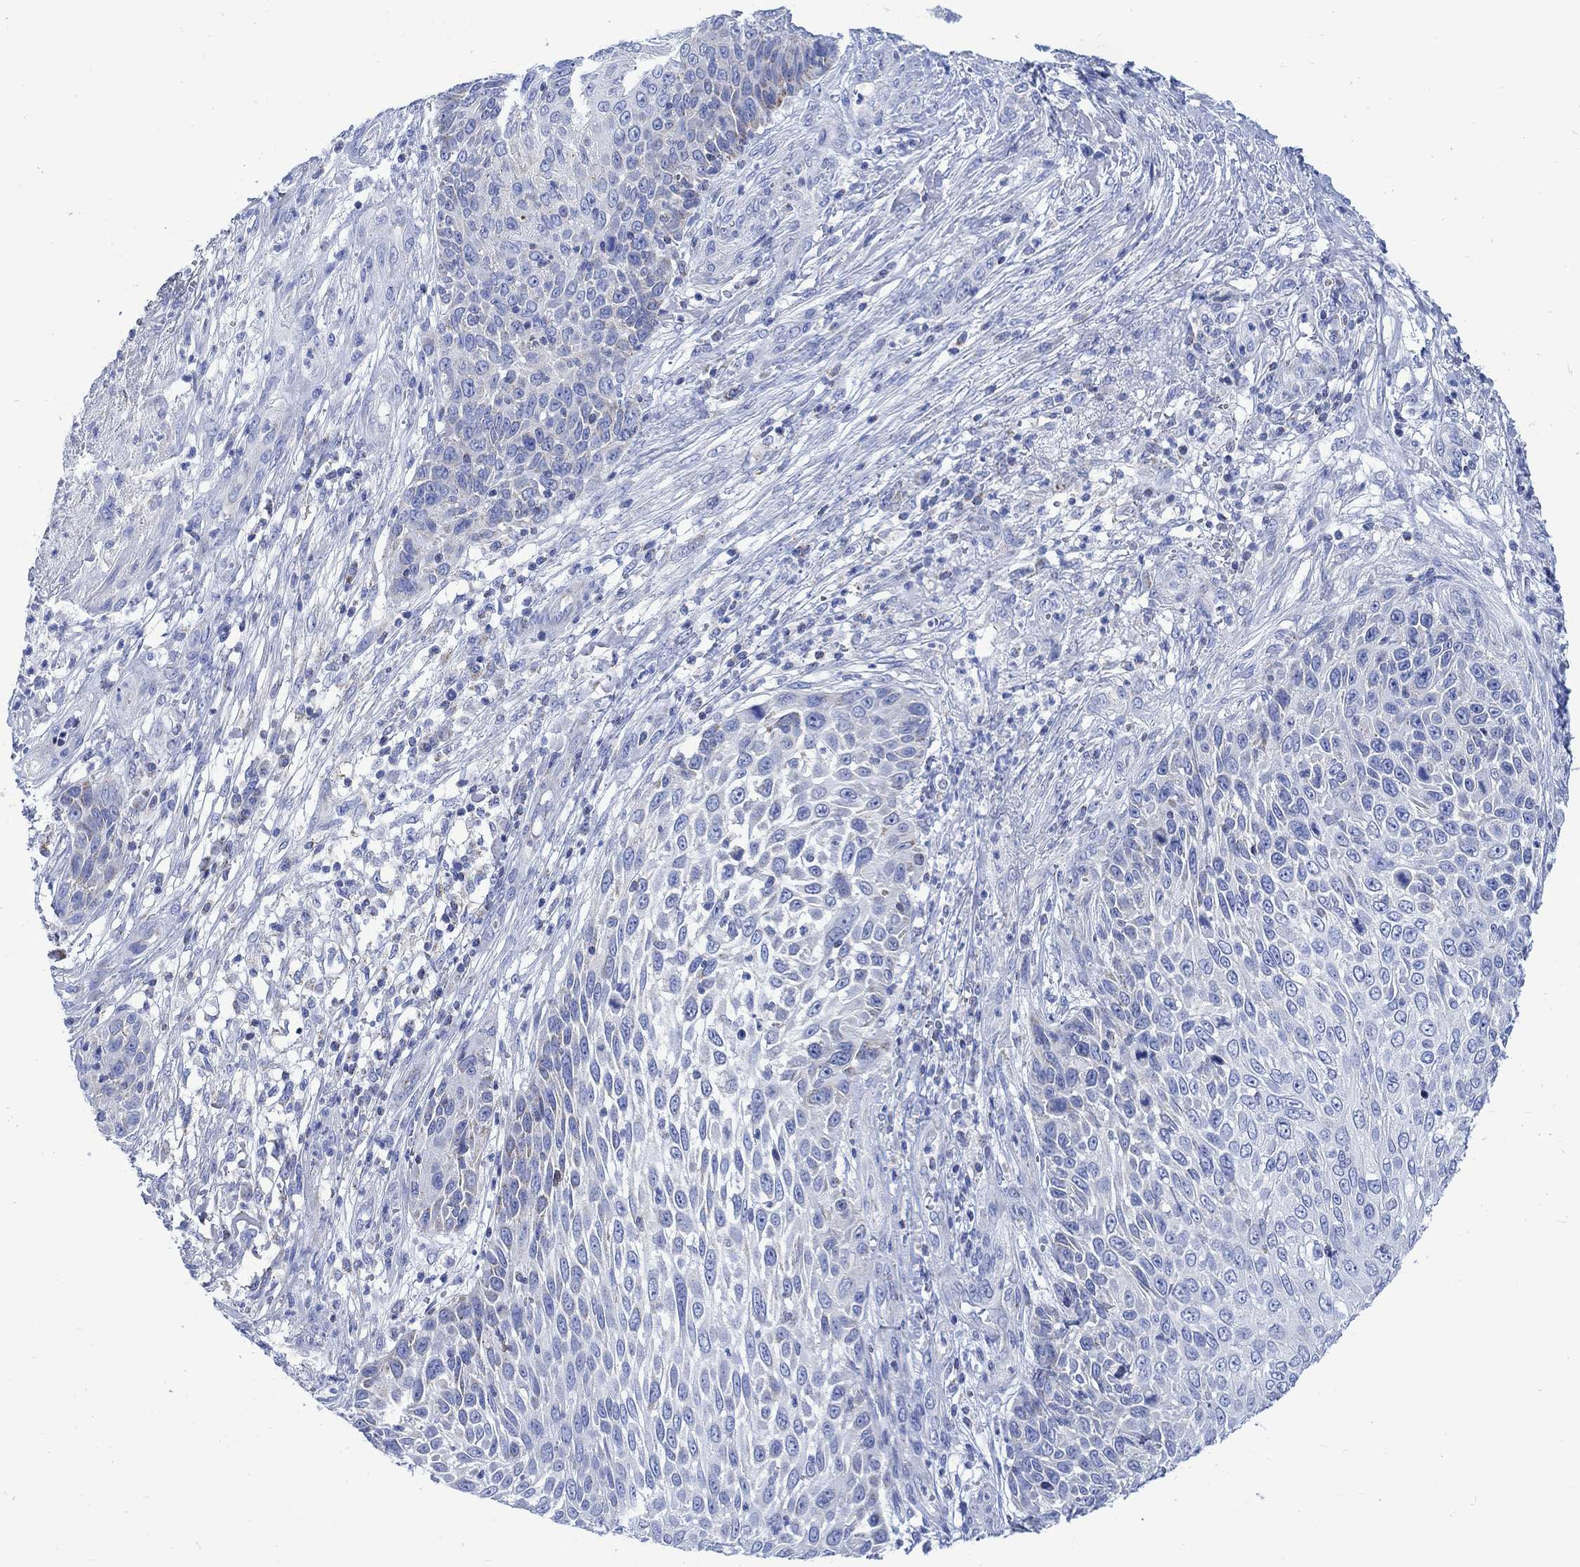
{"staining": {"intensity": "weak", "quantity": "<25%", "location": "cytoplasmic/membranous"}, "tissue": "skin cancer", "cell_type": "Tumor cells", "image_type": "cancer", "snomed": [{"axis": "morphology", "description": "Squamous cell carcinoma, NOS"}, {"axis": "topography", "description": "Skin"}], "caption": "Tumor cells show no significant protein staining in squamous cell carcinoma (skin).", "gene": "CPLX2", "patient": {"sex": "male", "age": 92}}